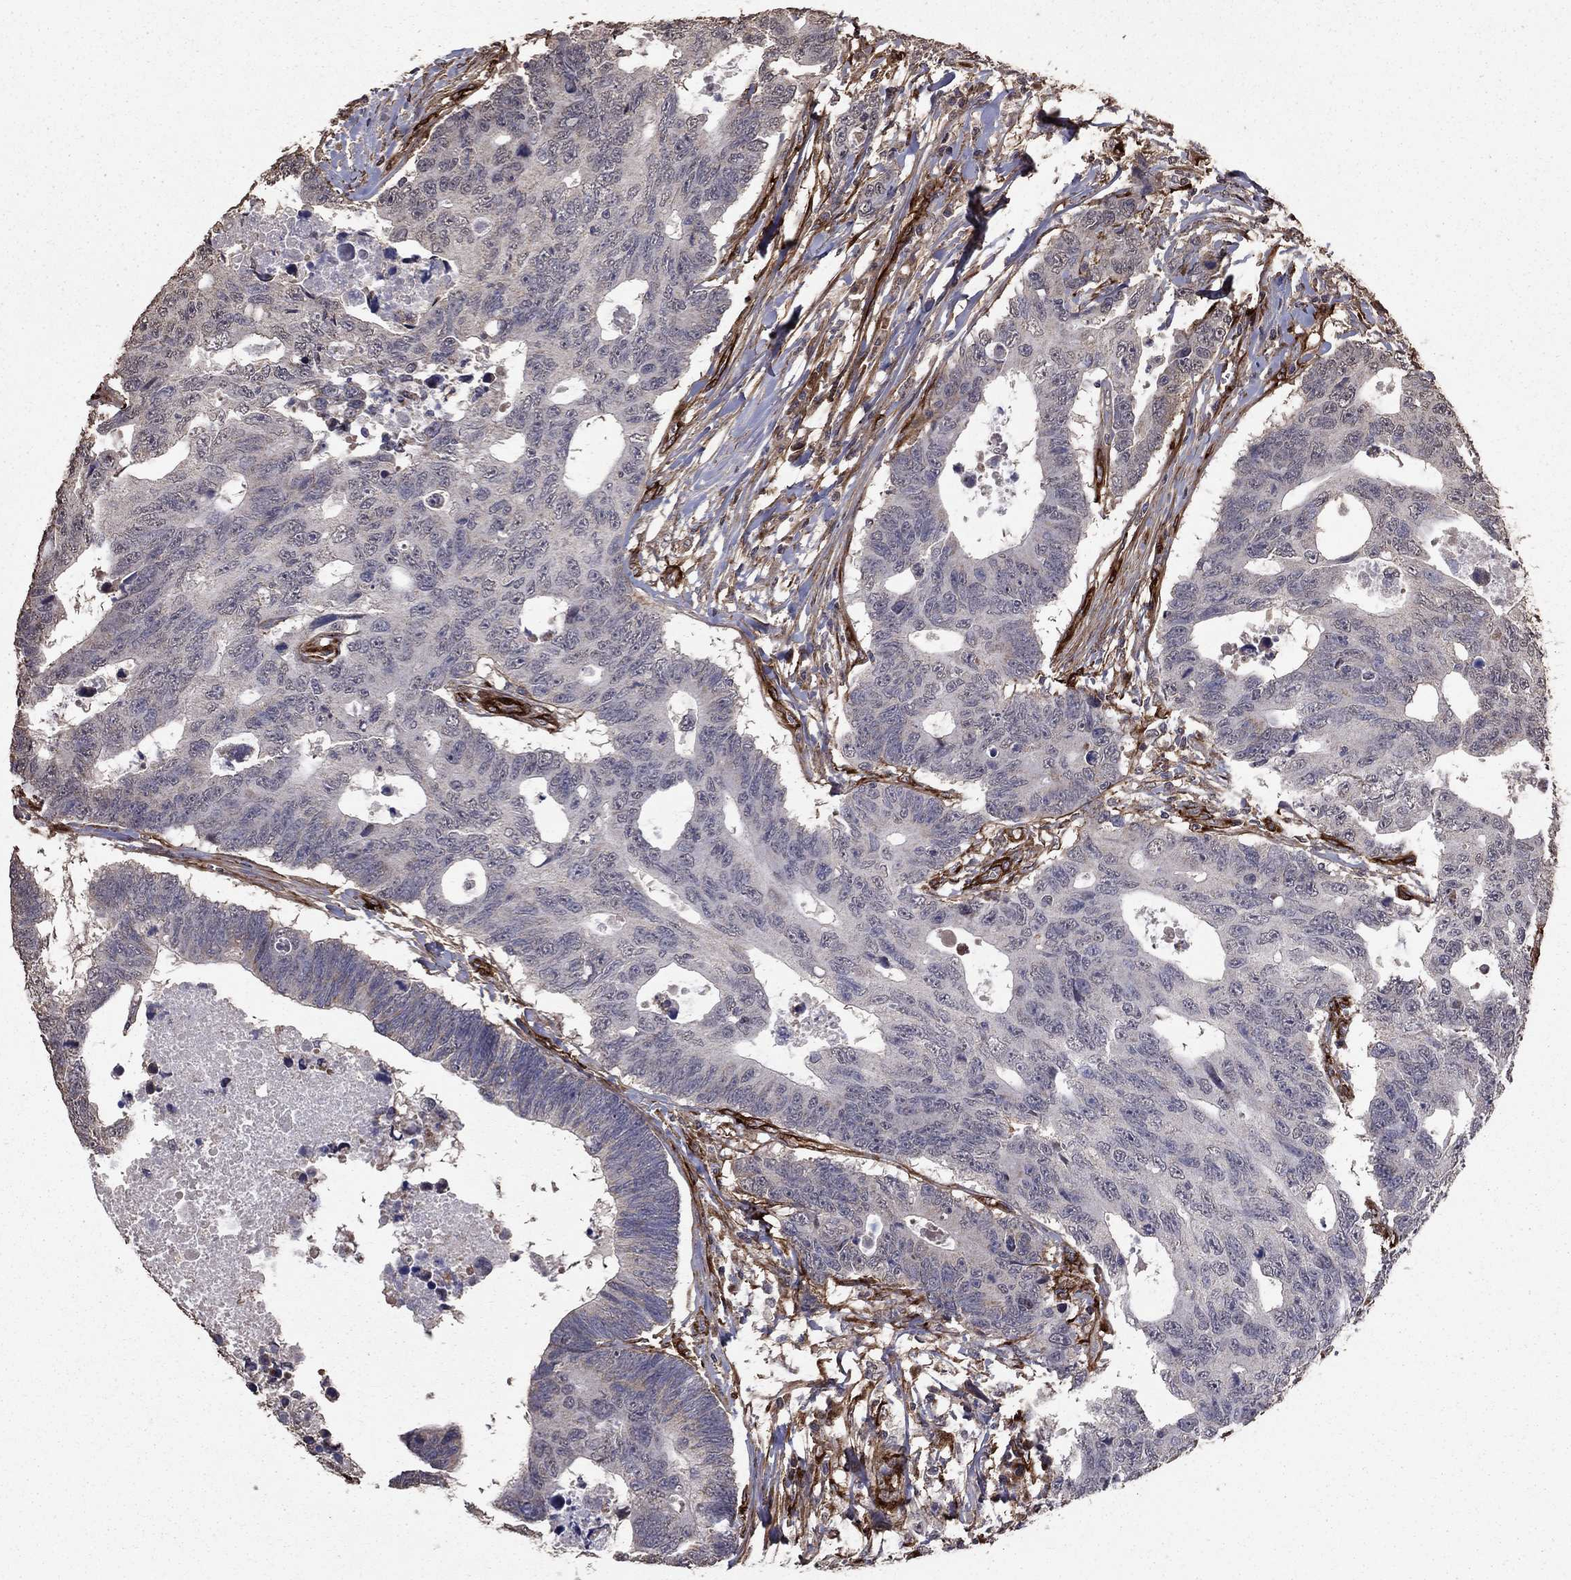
{"staining": {"intensity": "negative", "quantity": "none", "location": "none"}, "tissue": "colorectal cancer", "cell_type": "Tumor cells", "image_type": "cancer", "snomed": [{"axis": "morphology", "description": "Adenocarcinoma, NOS"}, {"axis": "topography", "description": "Colon"}], "caption": "Histopathology image shows no significant protein expression in tumor cells of colorectal cancer.", "gene": "COL18A1", "patient": {"sex": "female", "age": 77}}